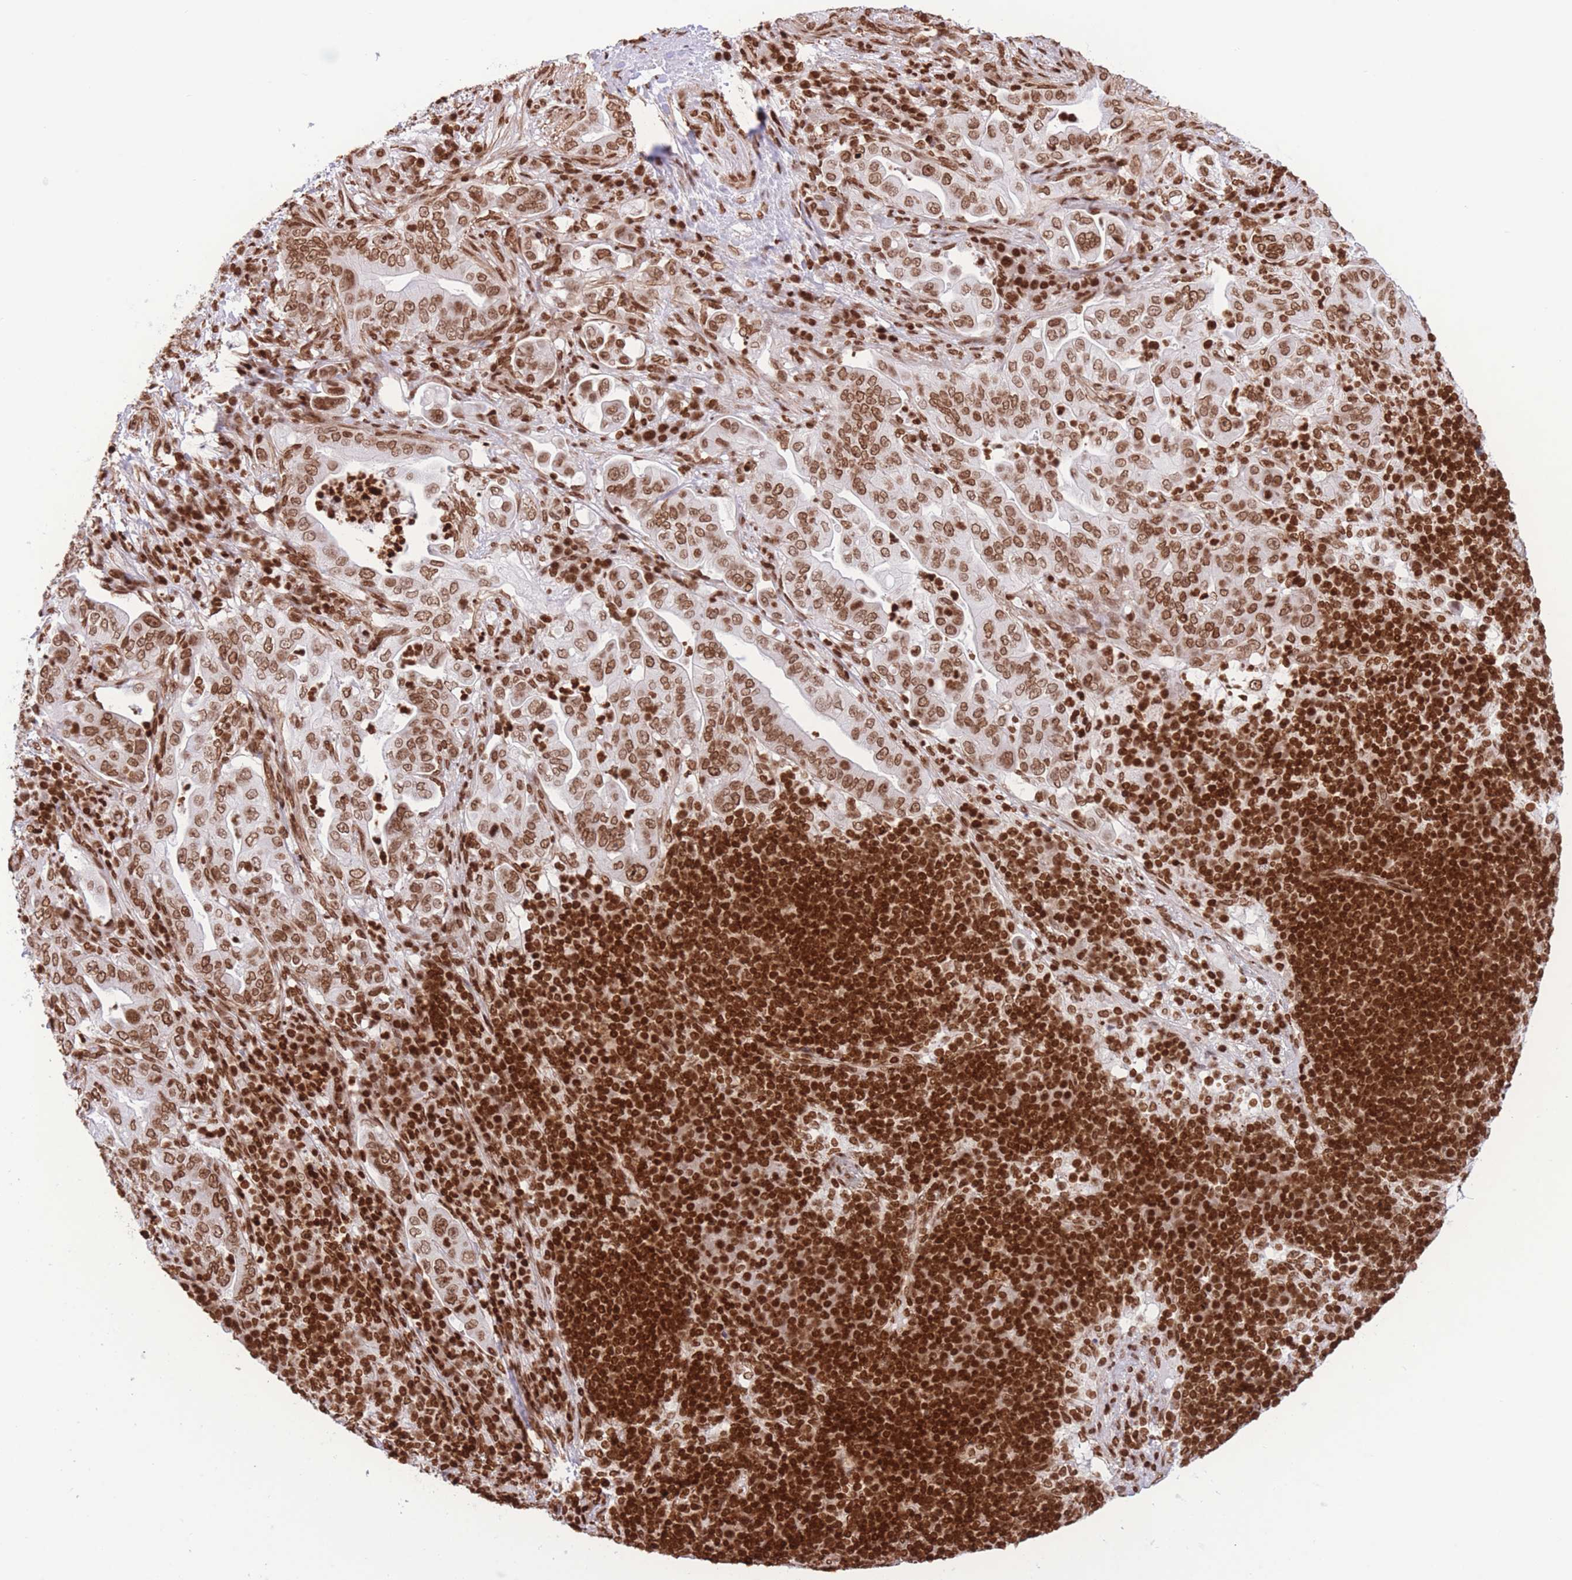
{"staining": {"intensity": "moderate", "quantity": ">75%", "location": "nuclear"}, "tissue": "pancreatic cancer", "cell_type": "Tumor cells", "image_type": "cancer", "snomed": [{"axis": "morphology", "description": "Adenocarcinoma, NOS"}, {"axis": "topography", "description": "Pancreas"}], "caption": "A brown stain labels moderate nuclear staining of a protein in human pancreatic adenocarcinoma tumor cells.", "gene": "H2BC11", "patient": {"sex": "female", "age": 63}}